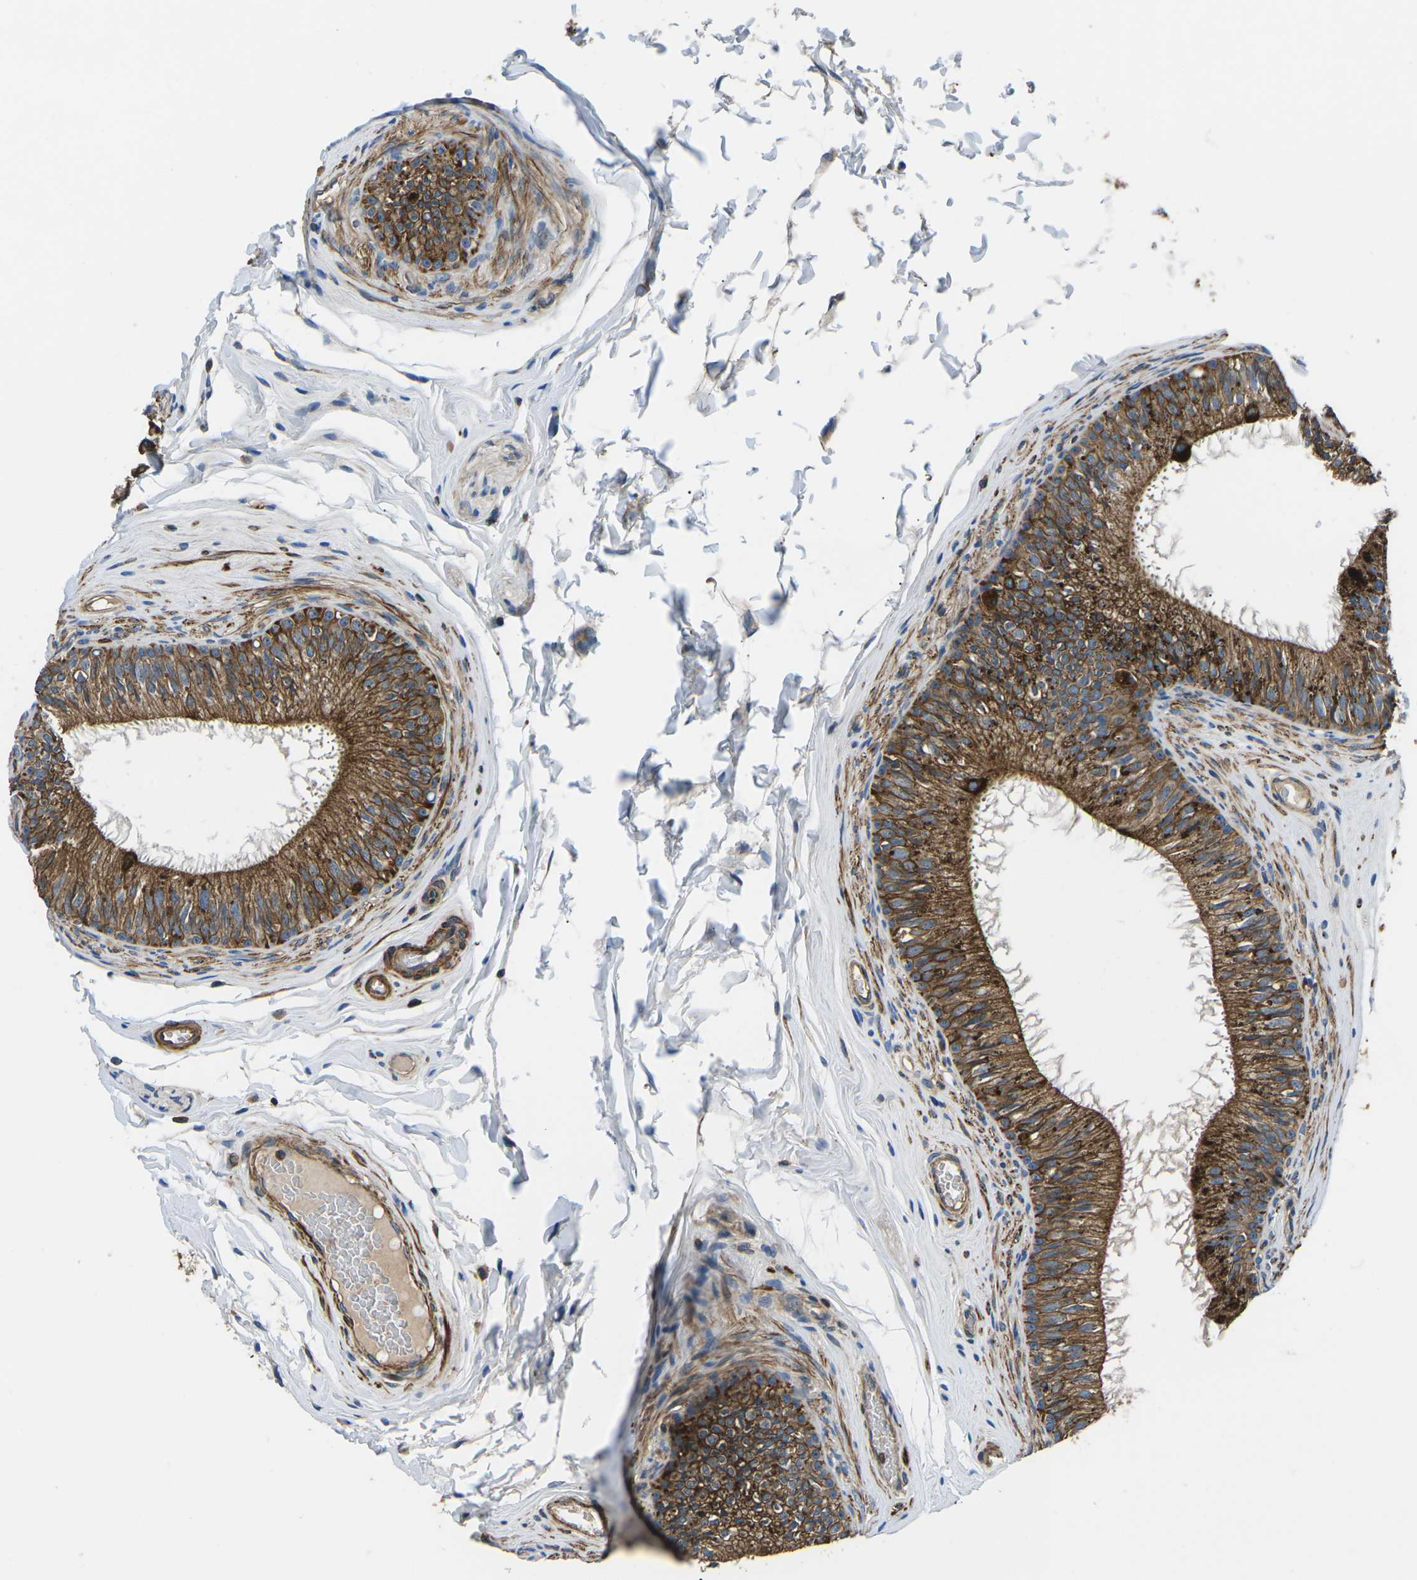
{"staining": {"intensity": "strong", "quantity": ">75%", "location": "cytoplasmic/membranous"}, "tissue": "epididymis", "cell_type": "Glandular cells", "image_type": "normal", "snomed": [{"axis": "morphology", "description": "Normal tissue, NOS"}, {"axis": "topography", "description": "Testis"}, {"axis": "topography", "description": "Epididymis"}], "caption": "A high-resolution histopathology image shows immunohistochemistry staining of normal epididymis, which exhibits strong cytoplasmic/membranous expression in about >75% of glandular cells. (DAB (3,3'-diaminobenzidine) IHC with brightfield microscopy, high magnification).", "gene": "KCNJ15", "patient": {"sex": "male", "age": 36}}